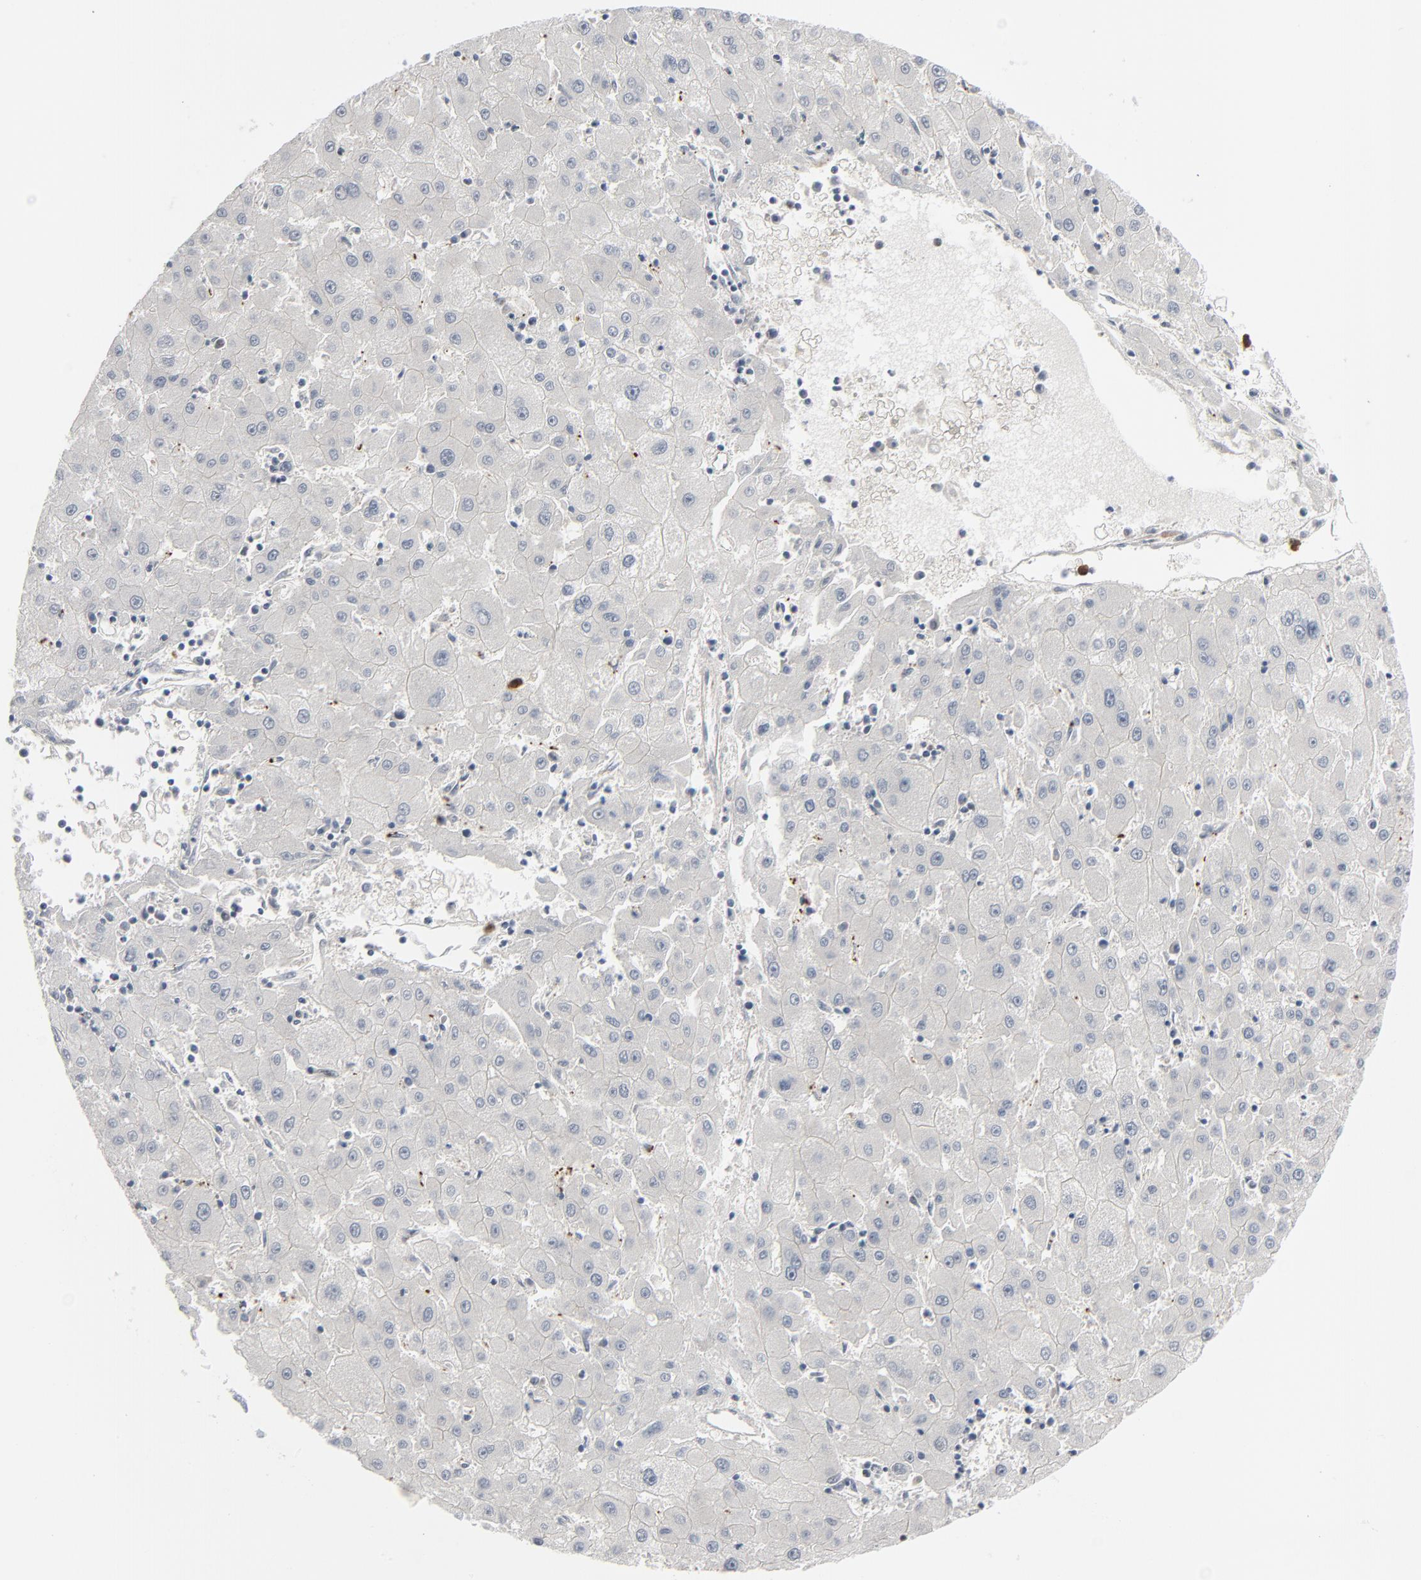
{"staining": {"intensity": "negative", "quantity": "none", "location": "none"}, "tissue": "liver cancer", "cell_type": "Tumor cells", "image_type": "cancer", "snomed": [{"axis": "morphology", "description": "Carcinoma, Hepatocellular, NOS"}, {"axis": "topography", "description": "Liver"}], "caption": "This photomicrograph is of liver cancer (hepatocellular carcinoma) stained with immunohistochemistry (IHC) to label a protein in brown with the nuclei are counter-stained blue. There is no staining in tumor cells. (Brightfield microscopy of DAB (3,3'-diaminobenzidine) IHC at high magnification).", "gene": "CUX1", "patient": {"sex": "male", "age": 72}}